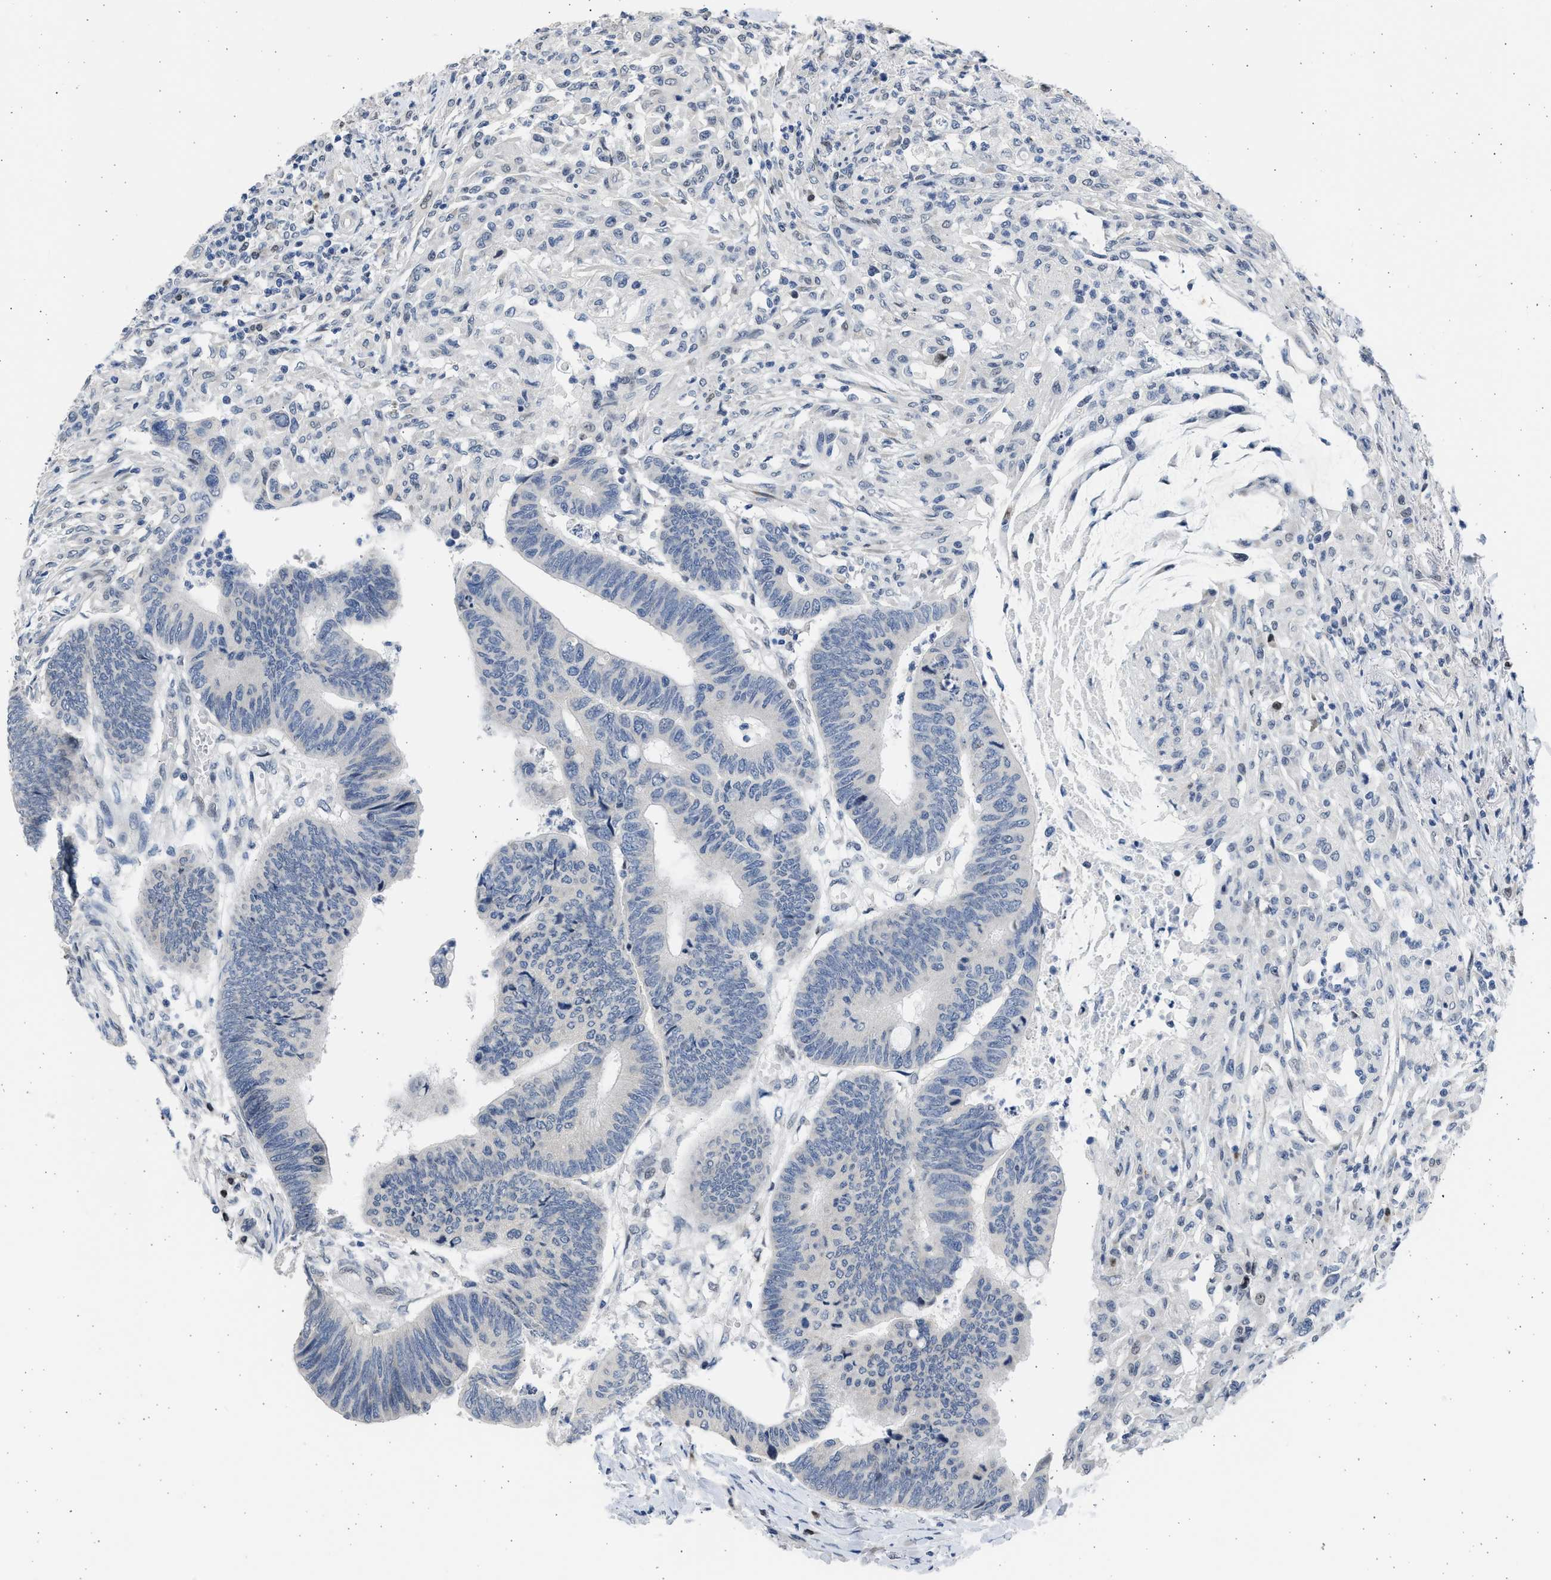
{"staining": {"intensity": "negative", "quantity": "none", "location": "none"}, "tissue": "colorectal cancer", "cell_type": "Tumor cells", "image_type": "cancer", "snomed": [{"axis": "morphology", "description": "Normal tissue, NOS"}, {"axis": "morphology", "description": "Adenocarcinoma, NOS"}, {"axis": "topography", "description": "Rectum"}, {"axis": "topography", "description": "Peripheral nerve tissue"}], "caption": "Tumor cells show no significant protein staining in colorectal adenocarcinoma.", "gene": "HMGN3", "patient": {"sex": "male", "age": 92}}